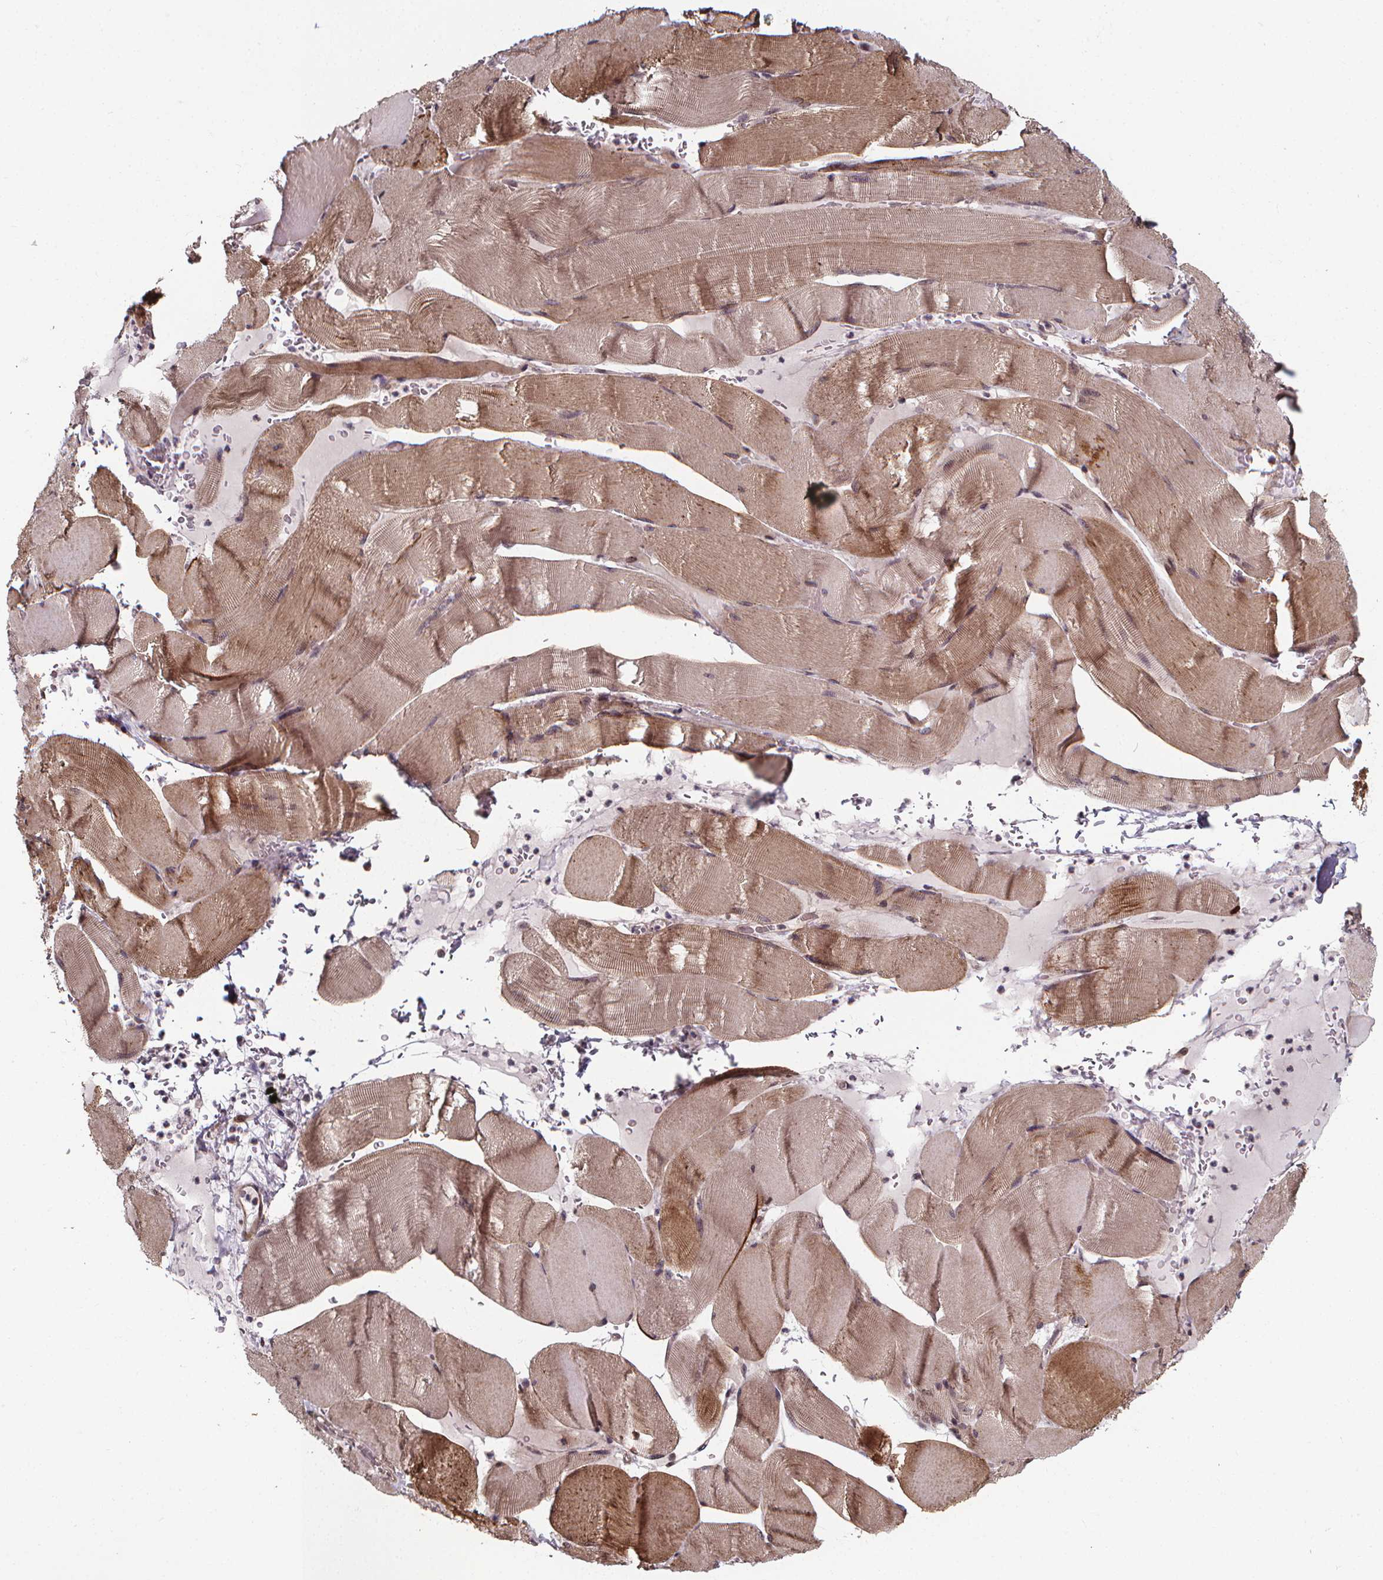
{"staining": {"intensity": "weak", "quantity": "25%-75%", "location": "cytoplasmic/membranous"}, "tissue": "skeletal muscle", "cell_type": "Myocytes", "image_type": "normal", "snomed": [{"axis": "morphology", "description": "Normal tissue, NOS"}, {"axis": "topography", "description": "Skeletal muscle"}], "caption": "Protein expression analysis of normal human skeletal muscle reveals weak cytoplasmic/membranous staining in approximately 25%-75% of myocytes.", "gene": "DDIT3", "patient": {"sex": "male", "age": 56}}